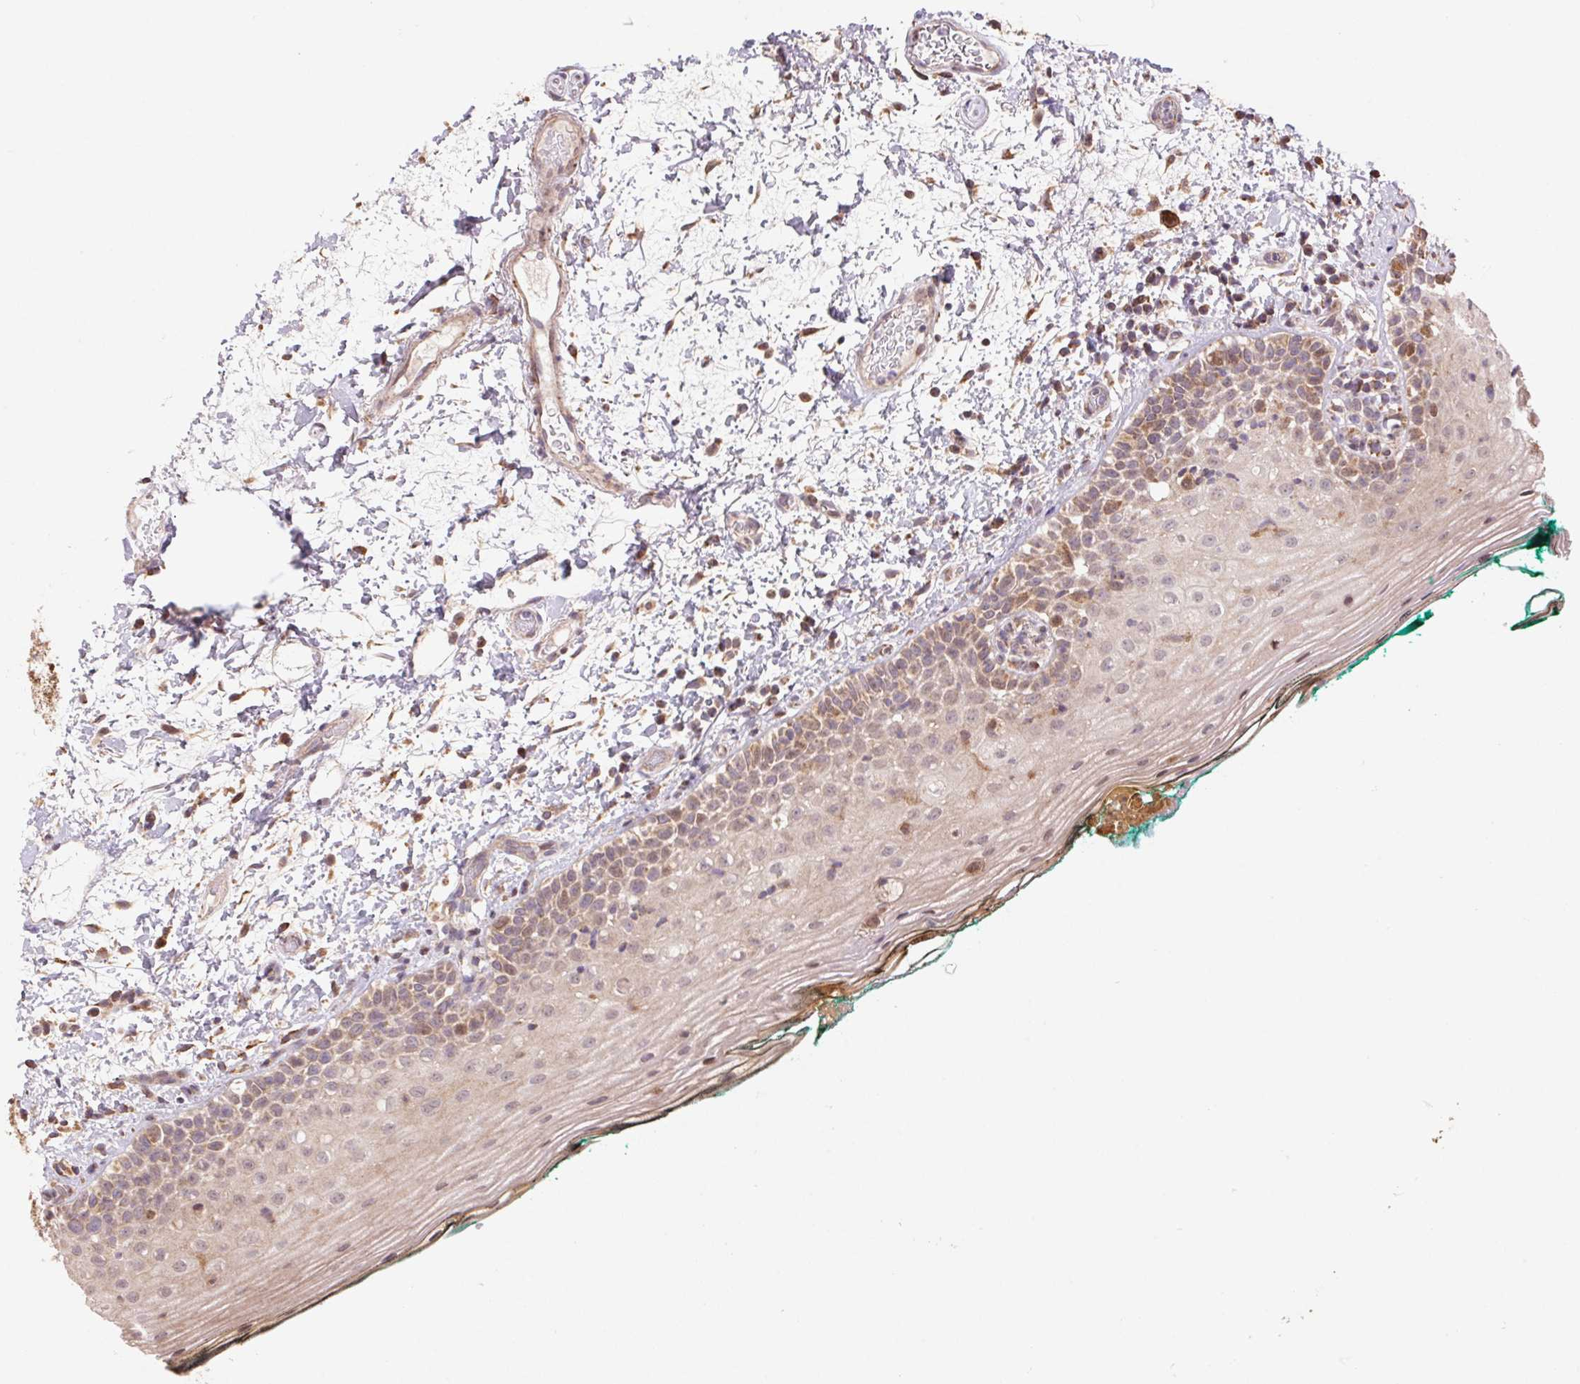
{"staining": {"intensity": "weak", "quantity": ">75%", "location": "cytoplasmic/membranous"}, "tissue": "oral mucosa", "cell_type": "Squamous epithelial cells", "image_type": "normal", "snomed": [{"axis": "morphology", "description": "Normal tissue, NOS"}, {"axis": "topography", "description": "Oral tissue"}], "caption": "Squamous epithelial cells exhibit weak cytoplasmic/membranous expression in approximately >75% of cells in unremarkable oral mucosa. (Stains: DAB in brown, nuclei in blue, Microscopy: brightfield microscopy at high magnification).", "gene": "PDHA1", "patient": {"sex": "female", "age": 83}}